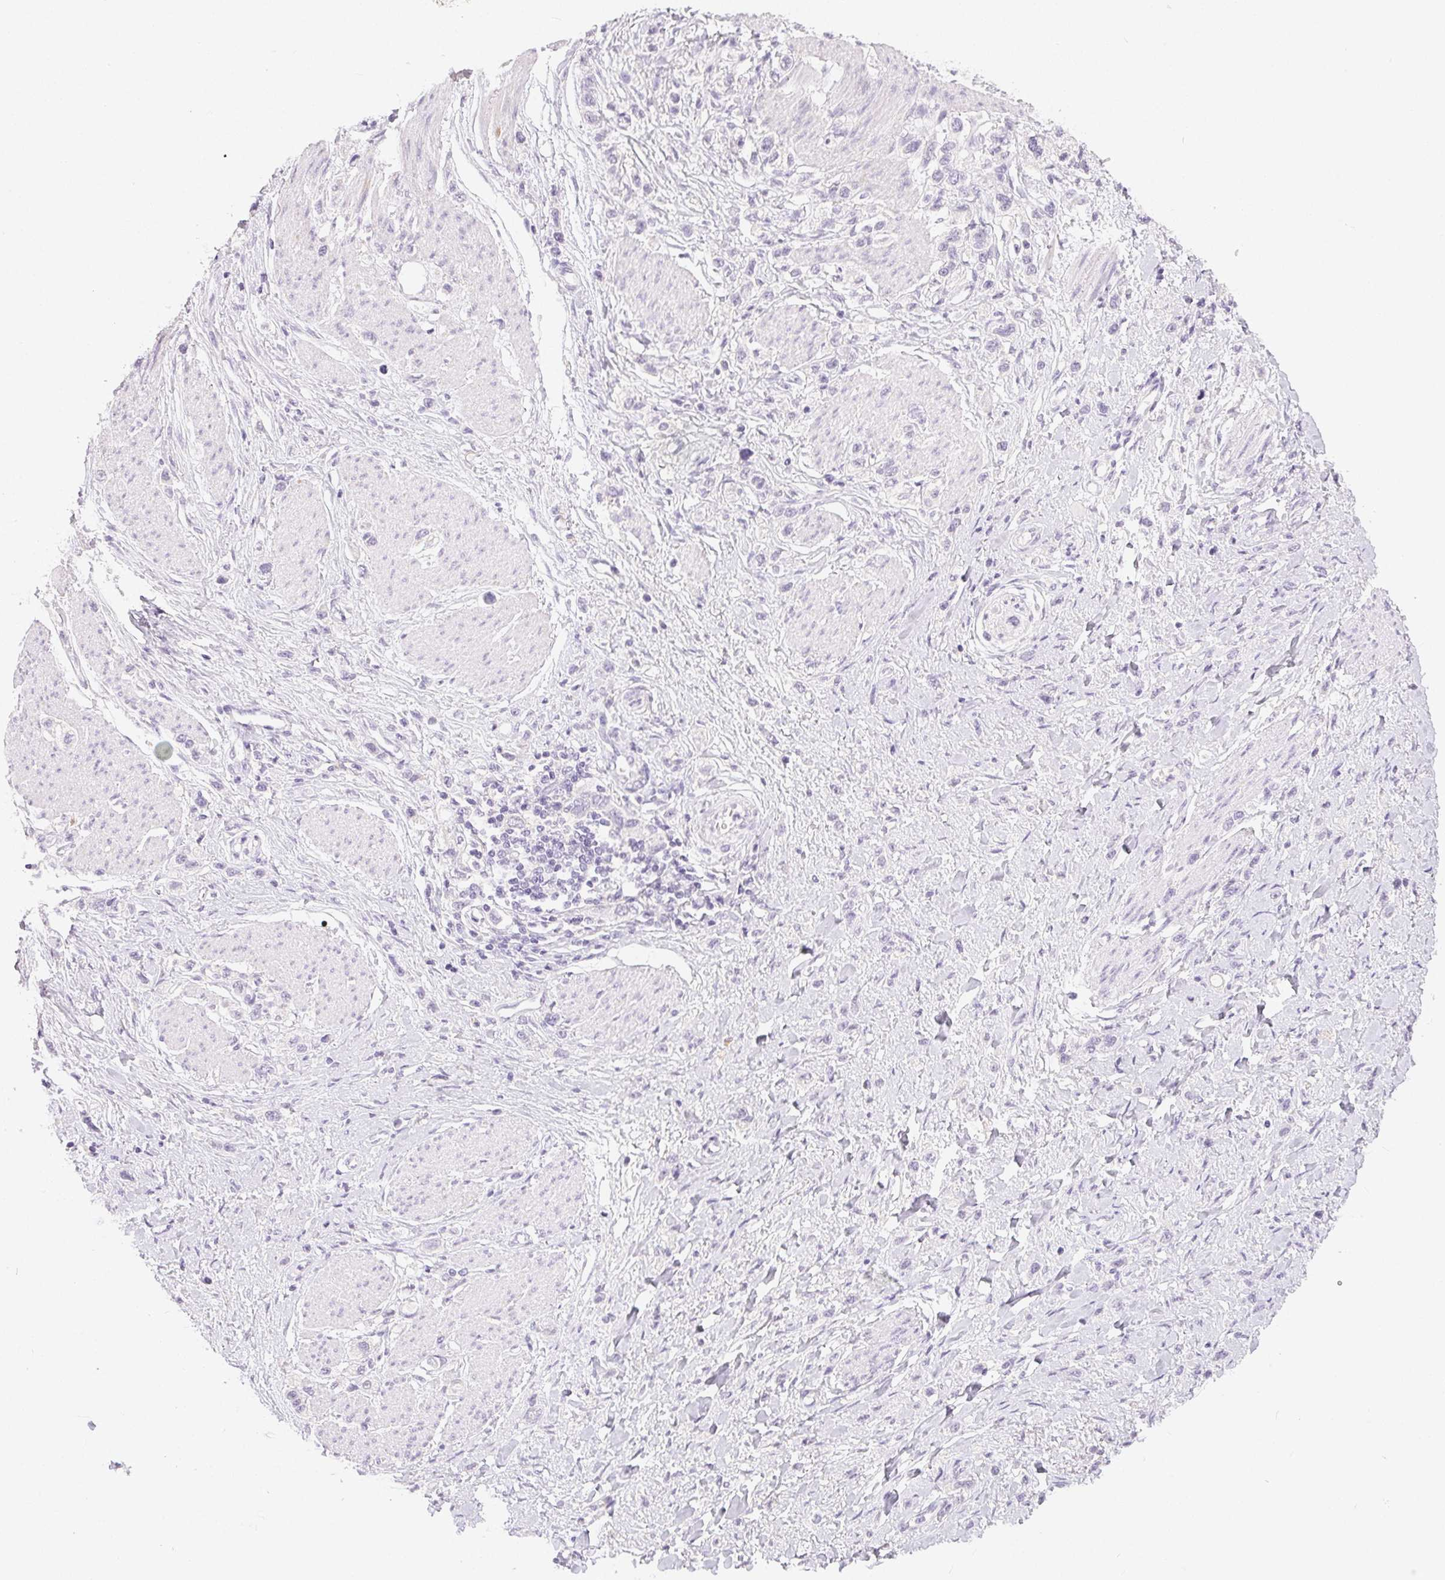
{"staining": {"intensity": "negative", "quantity": "none", "location": "none"}, "tissue": "stomach cancer", "cell_type": "Tumor cells", "image_type": "cancer", "snomed": [{"axis": "morphology", "description": "Adenocarcinoma, NOS"}, {"axis": "topography", "description": "Stomach"}], "caption": "The immunohistochemistry image has no significant expression in tumor cells of adenocarcinoma (stomach) tissue.", "gene": "MIOX", "patient": {"sex": "female", "age": 65}}